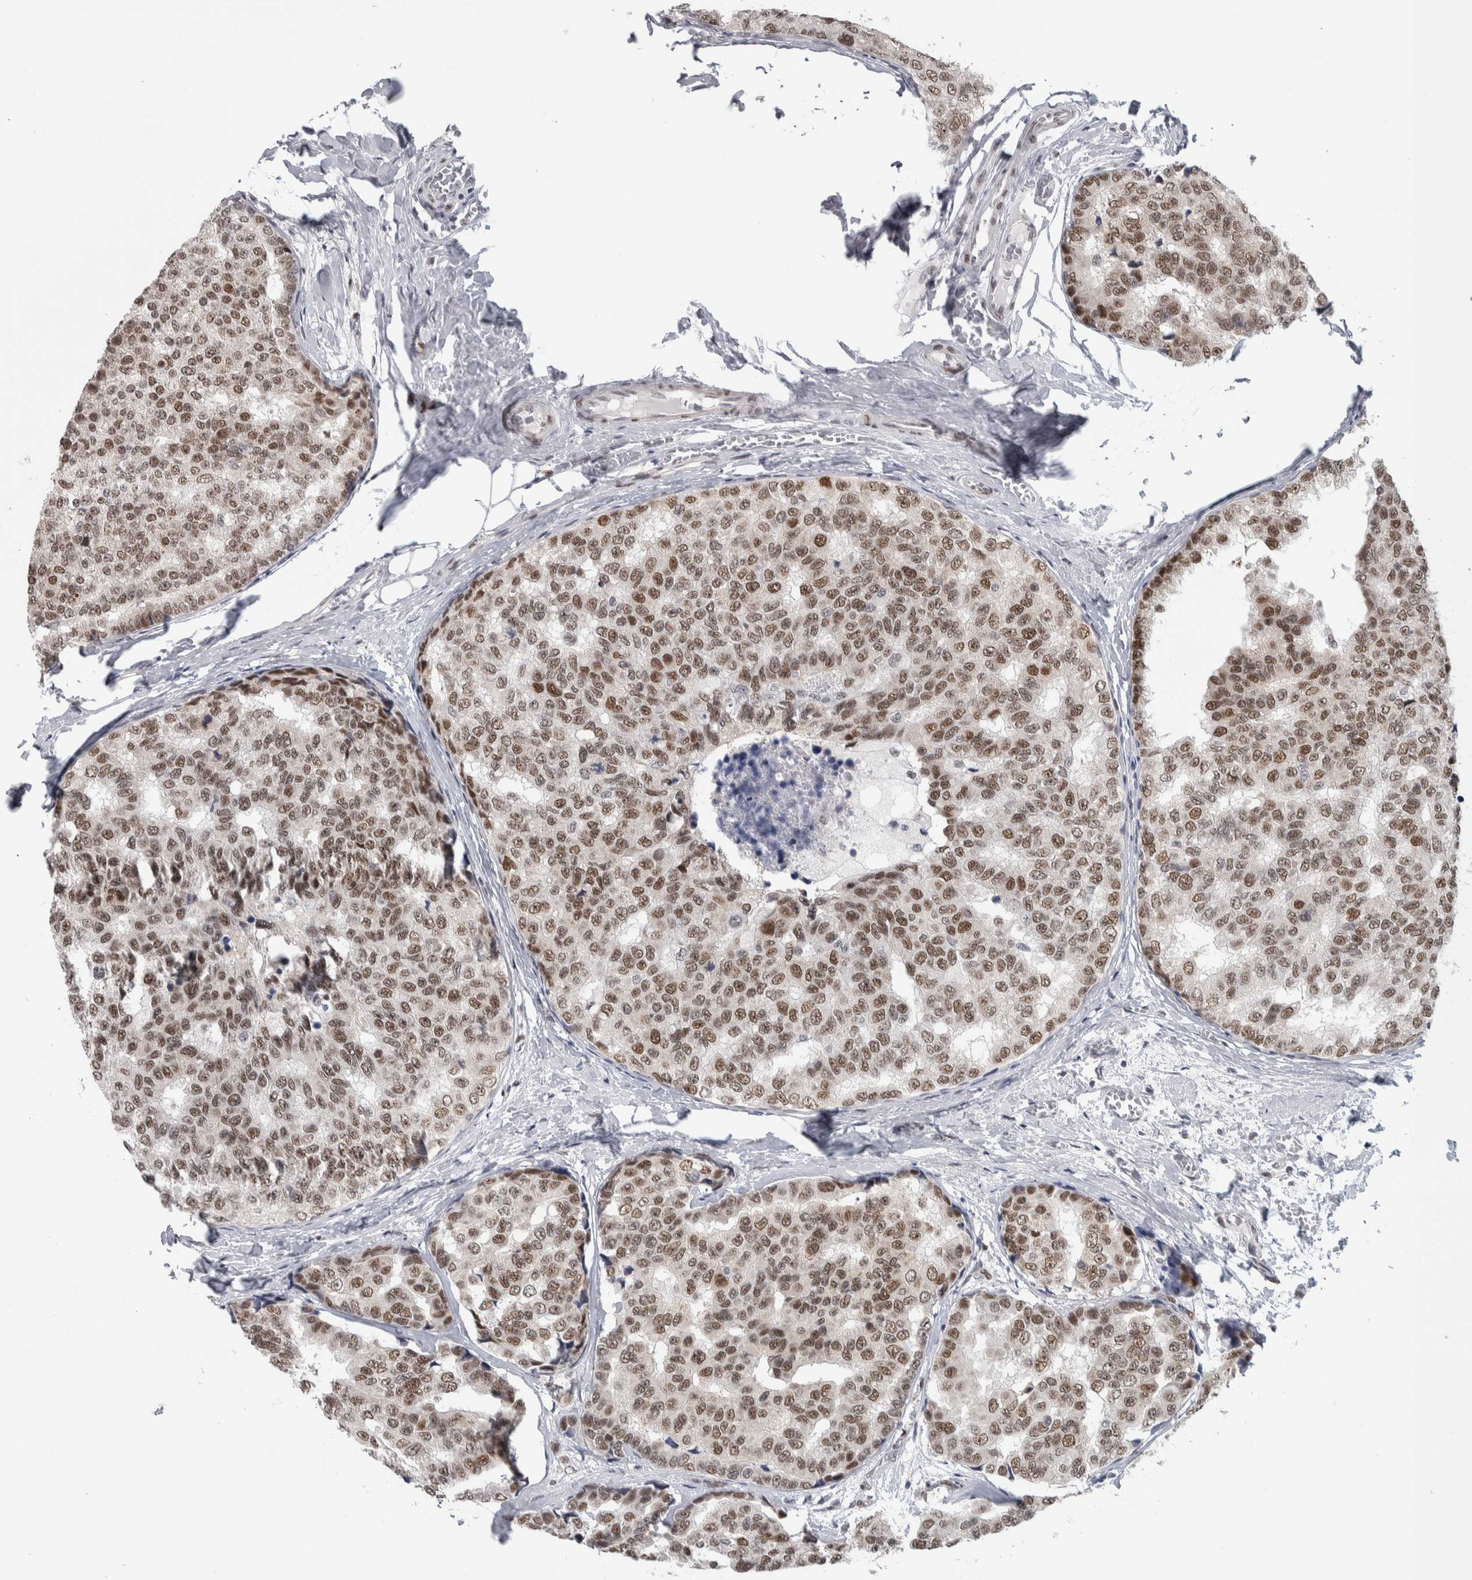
{"staining": {"intensity": "moderate", "quantity": ">75%", "location": "nuclear"}, "tissue": "breast cancer", "cell_type": "Tumor cells", "image_type": "cancer", "snomed": [{"axis": "morphology", "description": "Normal tissue, NOS"}, {"axis": "morphology", "description": "Duct carcinoma"}, {"axis": "topography", "description": "Breast"}], "caption": "Approximately >75% of tumor cells in breast intraductal carcinoma show moderate nuclear protein expression as visualized by brown immunohistochemical staining.", "gene": "HEXIM2", "patient": {"sex": "female", "age": 43}}